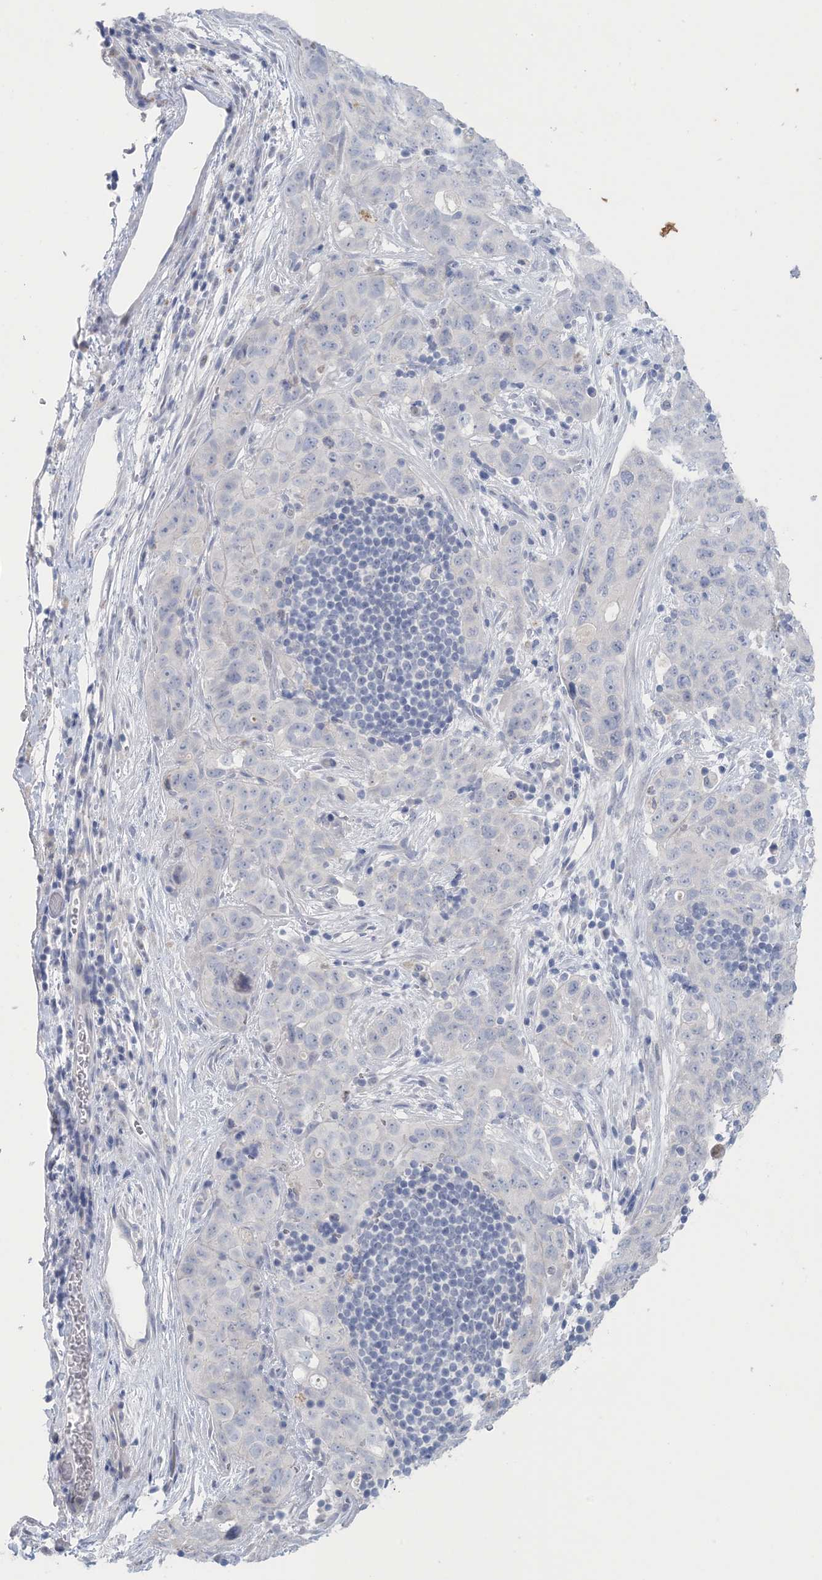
{"staining": {"intensity": "negative", "quantity": "none", "location": "none"}, "tissue": "stomach cancer", "cell_type": "Tumor cells", "image_type": "cancer", "snomed": [{"axis": "morphology", "description": "Normal tissue, NOS"}, {"axis": "morphology", "description": "Adenocarcinoma, NOS"}, {"axis": "topography", "description": "Lymph node"}, {"axis": "topography", "description": "Stomach"}], "caption": "Immunohistochemistry (IHC) micrograph of stomach cancer stained for a protein (brown), which demonstrates no positivity in tumor cells. (DAB immunohistochemistry (IHC) visualized using brightfield microscopy, high magnification).", "gene": "GABRG1", "patient": {"sex": "male", "age": 48}}